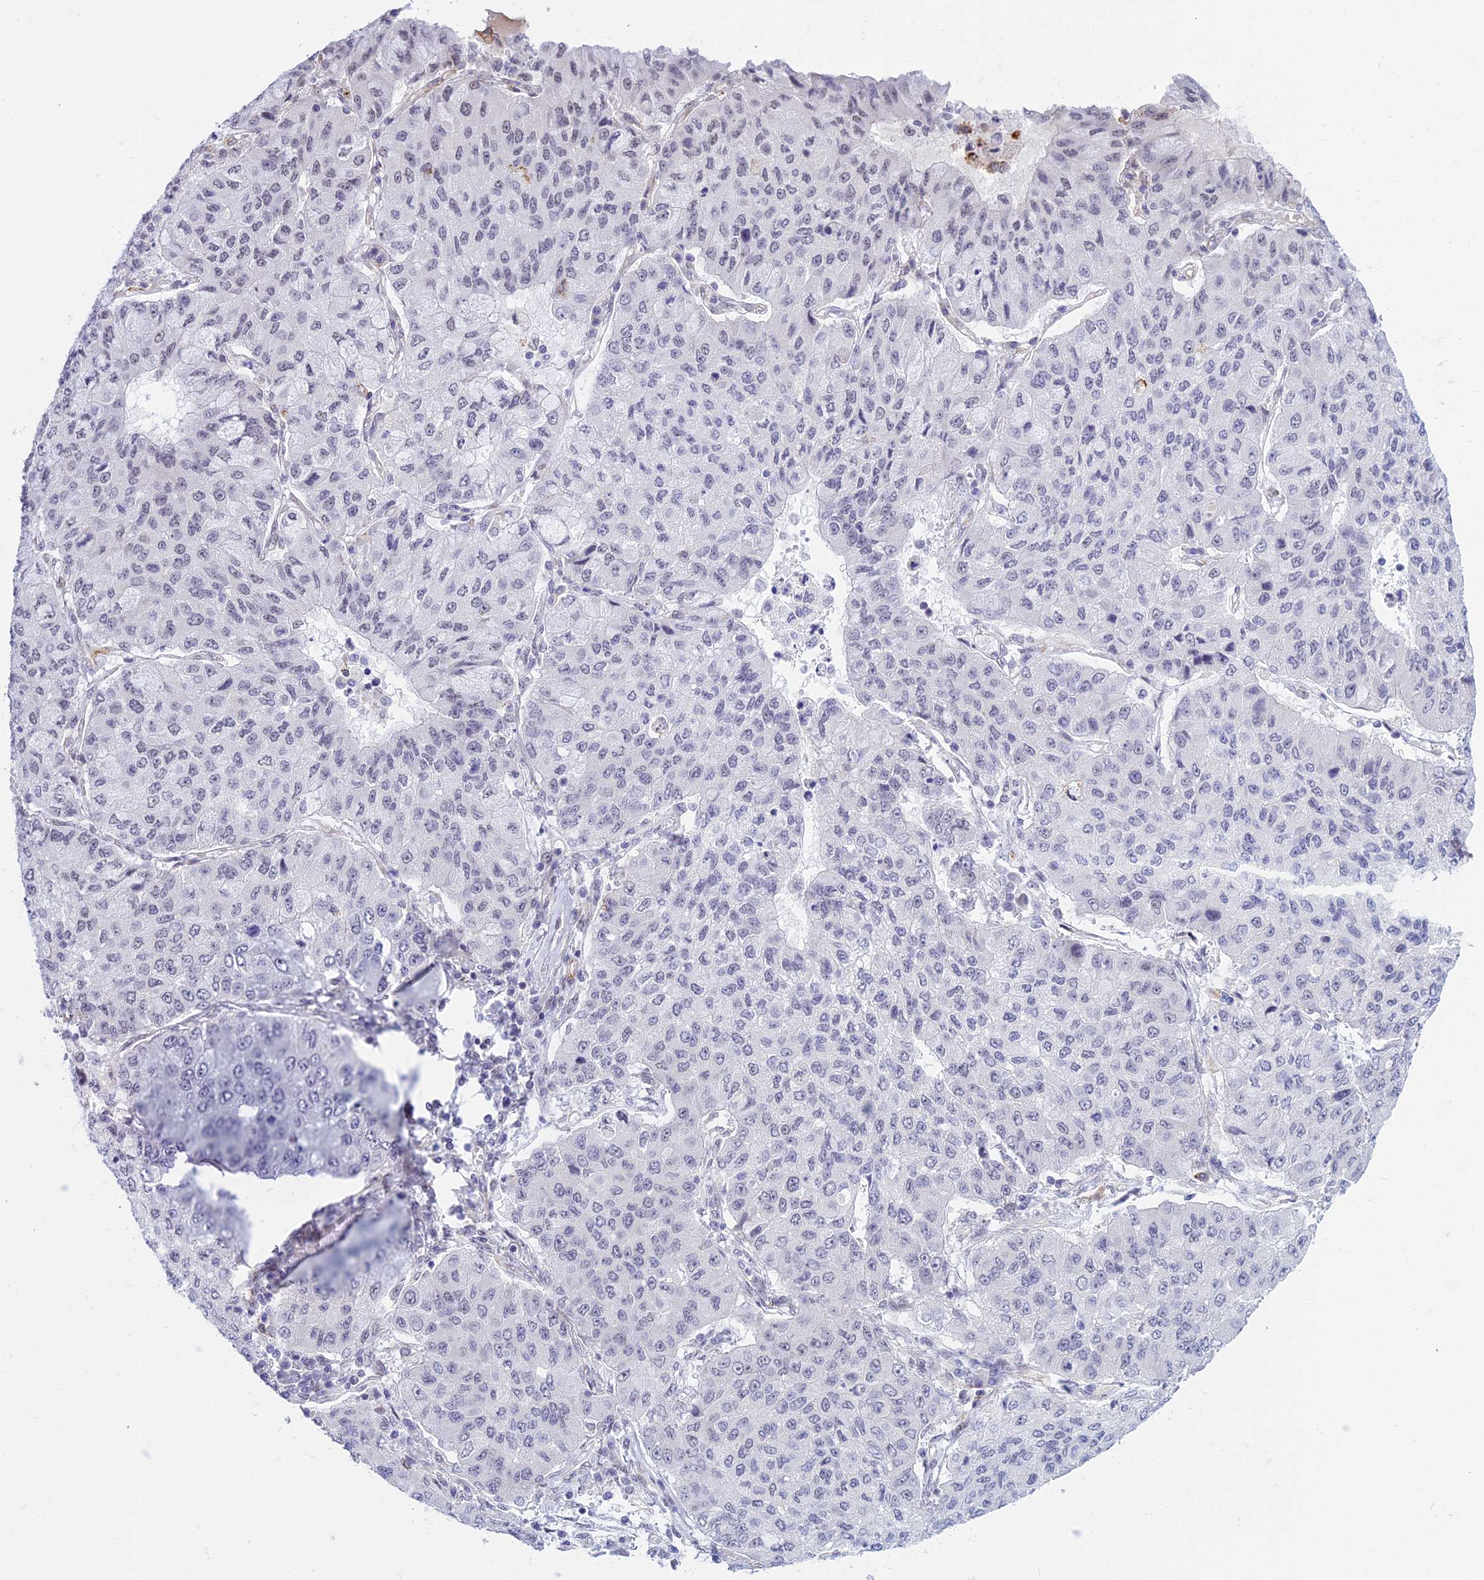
{"staining": {"intensity": "negative", "quantity": "none", "location": "none"}, "tissue": "lung cancer", "cell_type": "Tumor cells", "image_type": "cancer", "snomed": [{"axis": "morphology", "description": "Squamous cell carcinoma, NOS"}, {"axis": "topography", "description": "Lung"}], "caption": "Immunohistochemistry of human lung cancer (squamous cell carcinoma) displays no expression in tumor cells.", "gene": "SAPCD2", "patient": {"sex": "male", "age": 74}}